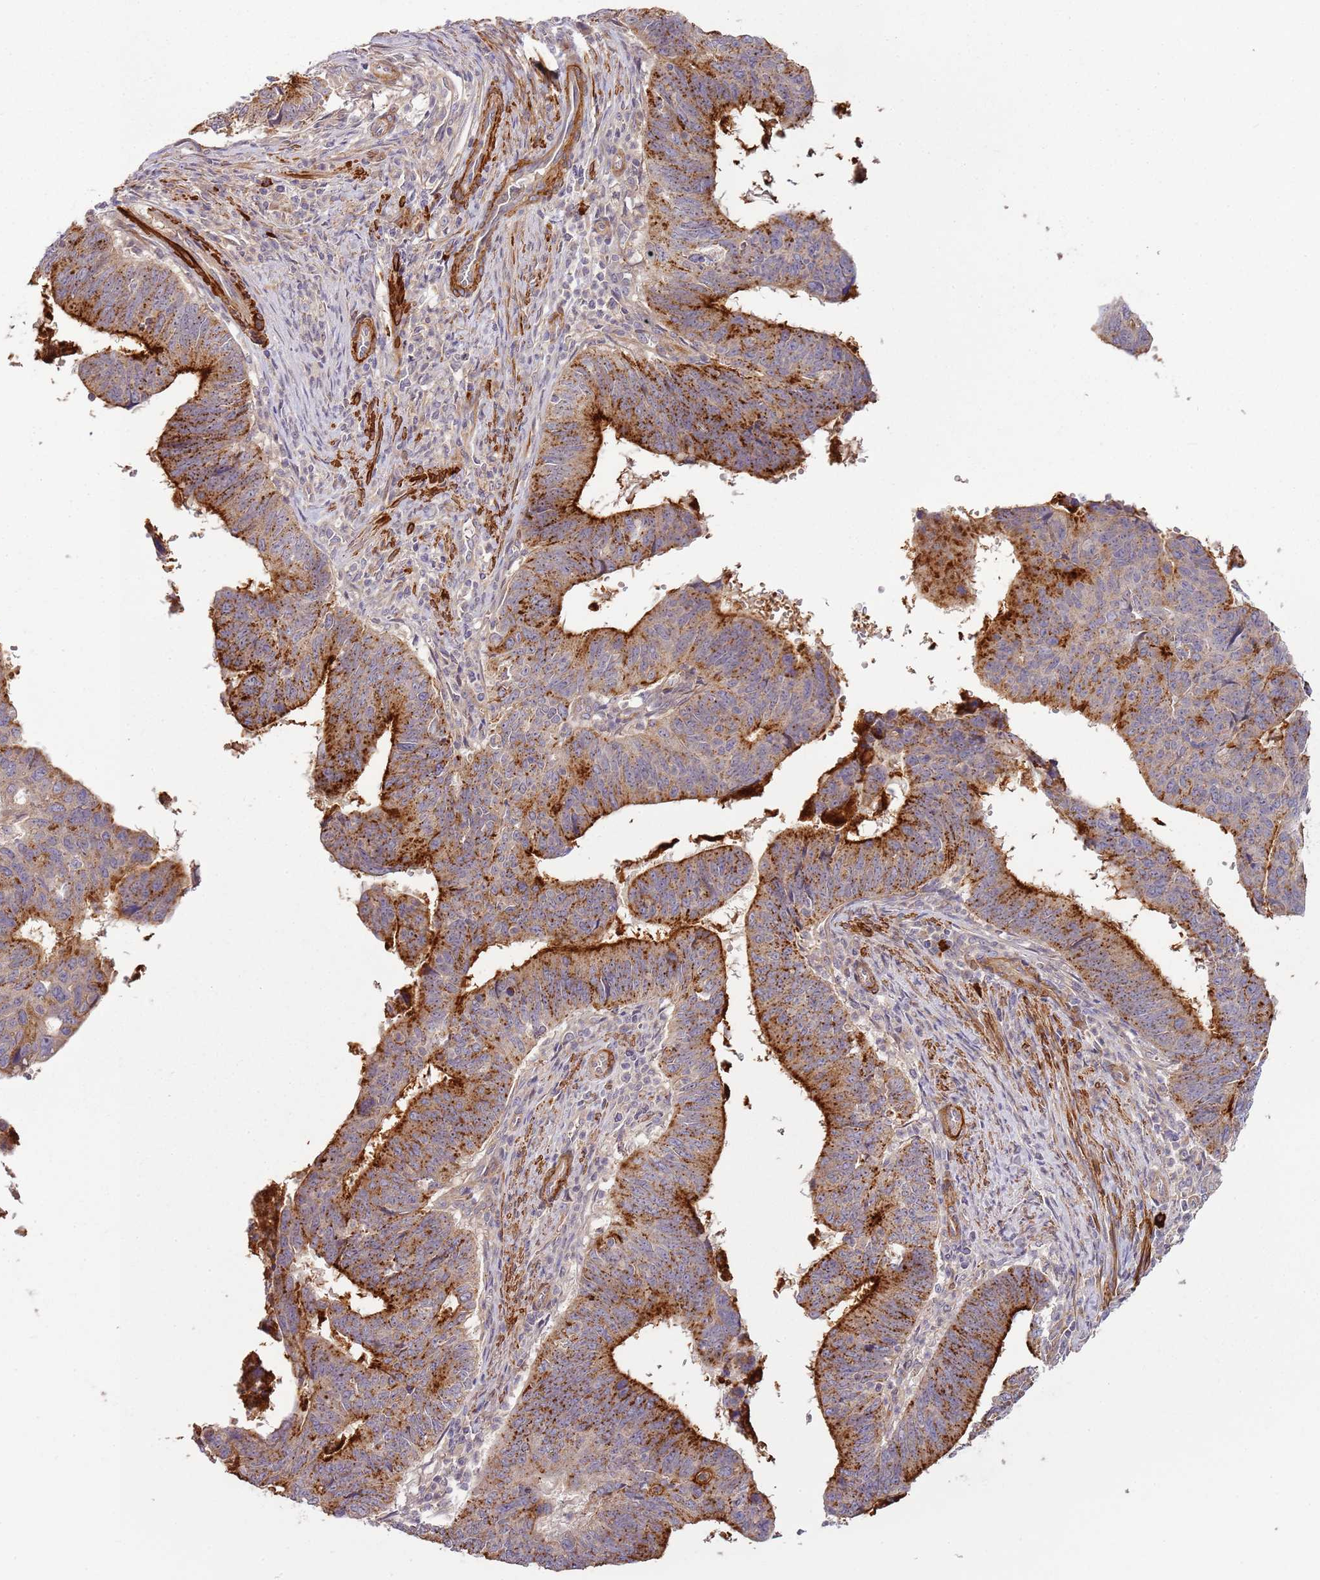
{"staining": {"intensity": "strong", "quantity": "25%-75%", "location": "cytoplasmic/membranous"}, "tissue": "stomach cancer", "cell_type": "Tumor cells", "image_type": "cancer", "snomed": [{"axis": "morphology", "description": "Adenocarcinoma, NOS"}, {"axis": "topography", "description": "Stomach"}], "caption": "Immunohistochemistry (DAB) staining of stomach cancer (adenocarcinoma) reveals strong cytoplasmic/membranous protein staining in about 25%-75% of tumor cells. Using DAB (3,3'-diaminobenzidine) (brown) and hematoxylin (blue) stains, captured at high magnification using brightfield microscopy.", "gene": "RNF128", "patient": {"sex": "male", "age": 59}}